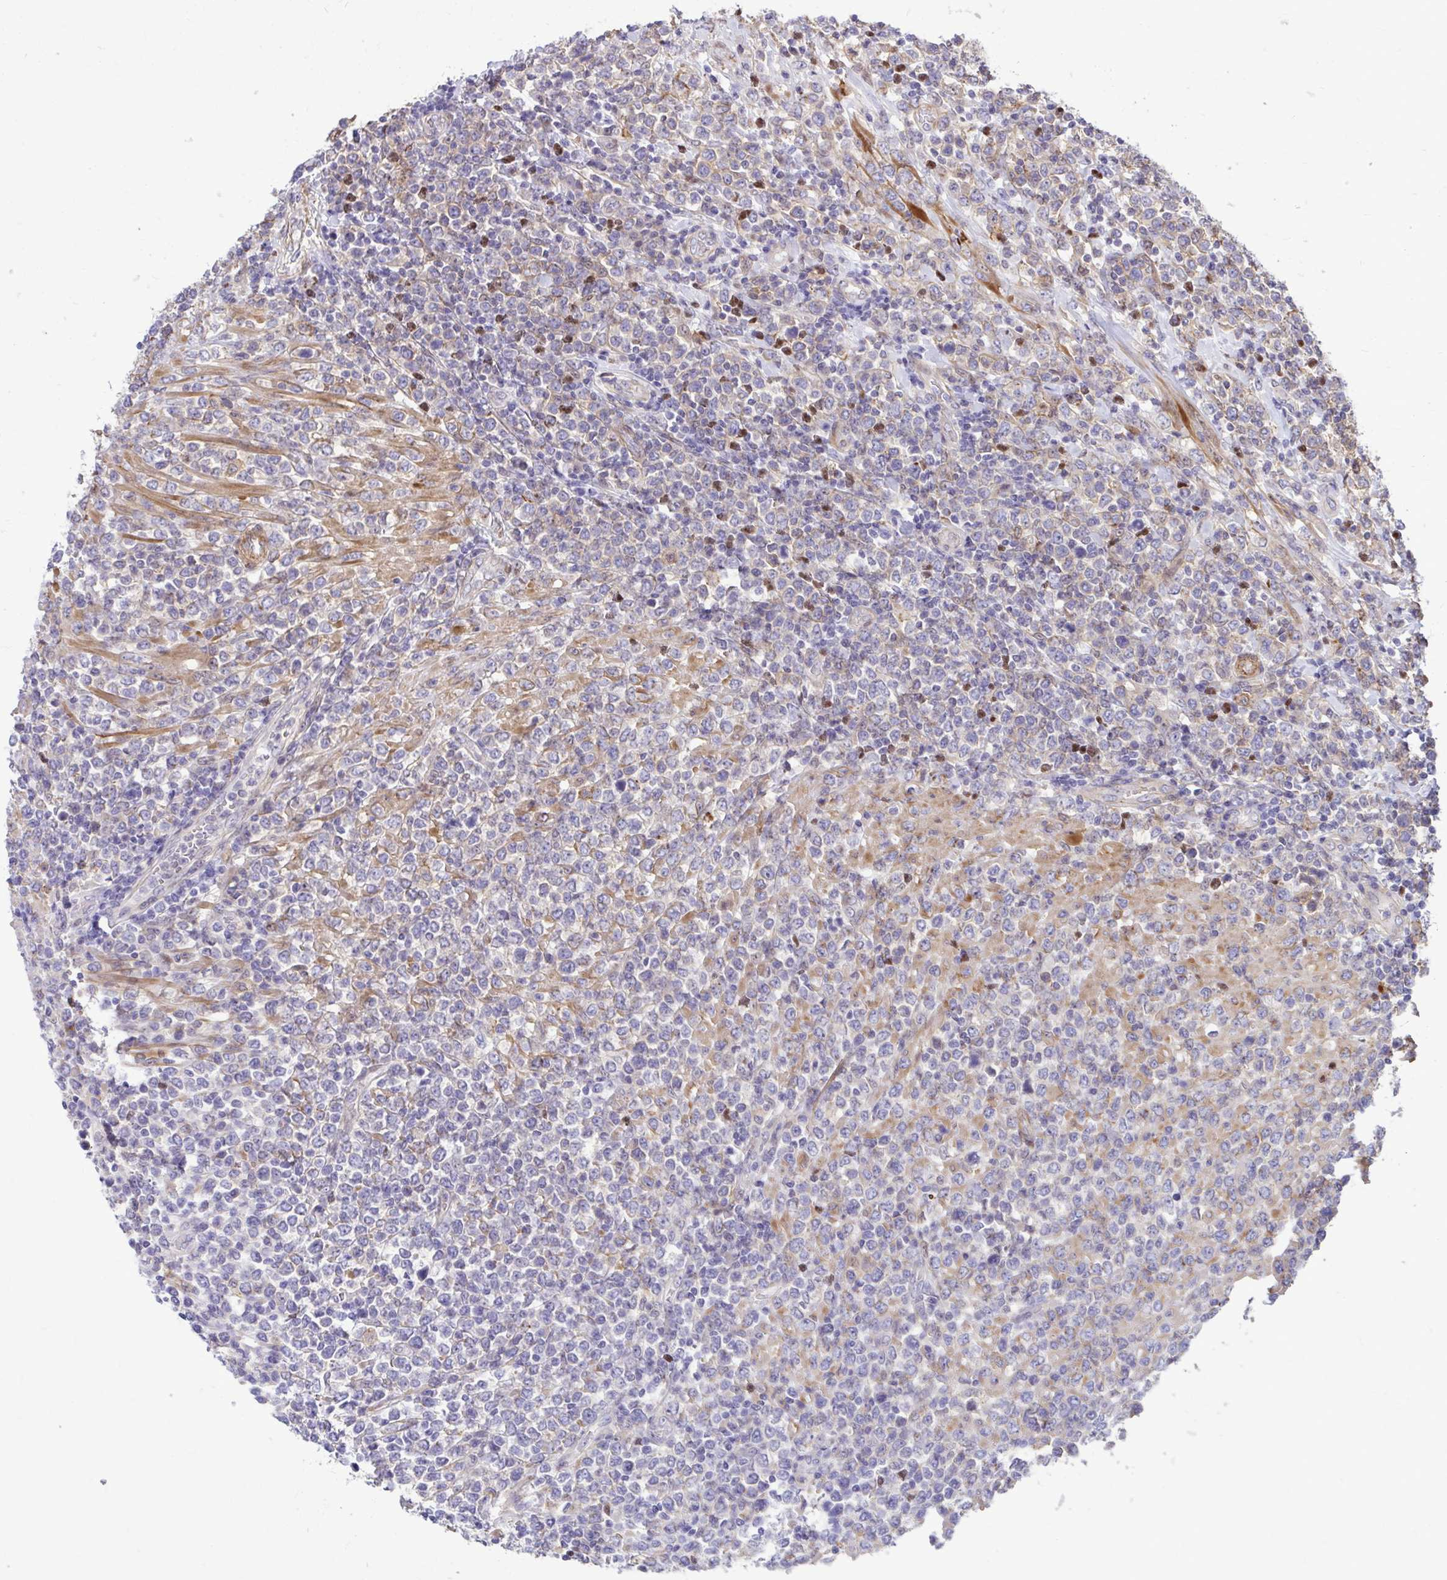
{"staining": {"intensity": "negative", "quantity": "none", "location": "none"}, "tissue": "lymphoma", "cell_type": "Tumor cells", "image_type": "cancer", "snomed": [{"axis": "morphology", "description": "Malignant lymphoma, non-Hodgkin's type, High grade"}, {"axis": "topography", "description": "Soft tissue"}], "caption": "Photomicrograph shows no protein positivity in tumor cells of malignant lymphoma, non-Hodgkin's type (high-grade) tissue.", "gene": "TRIP6", "patient": {"sex": "female", "age": 56}}